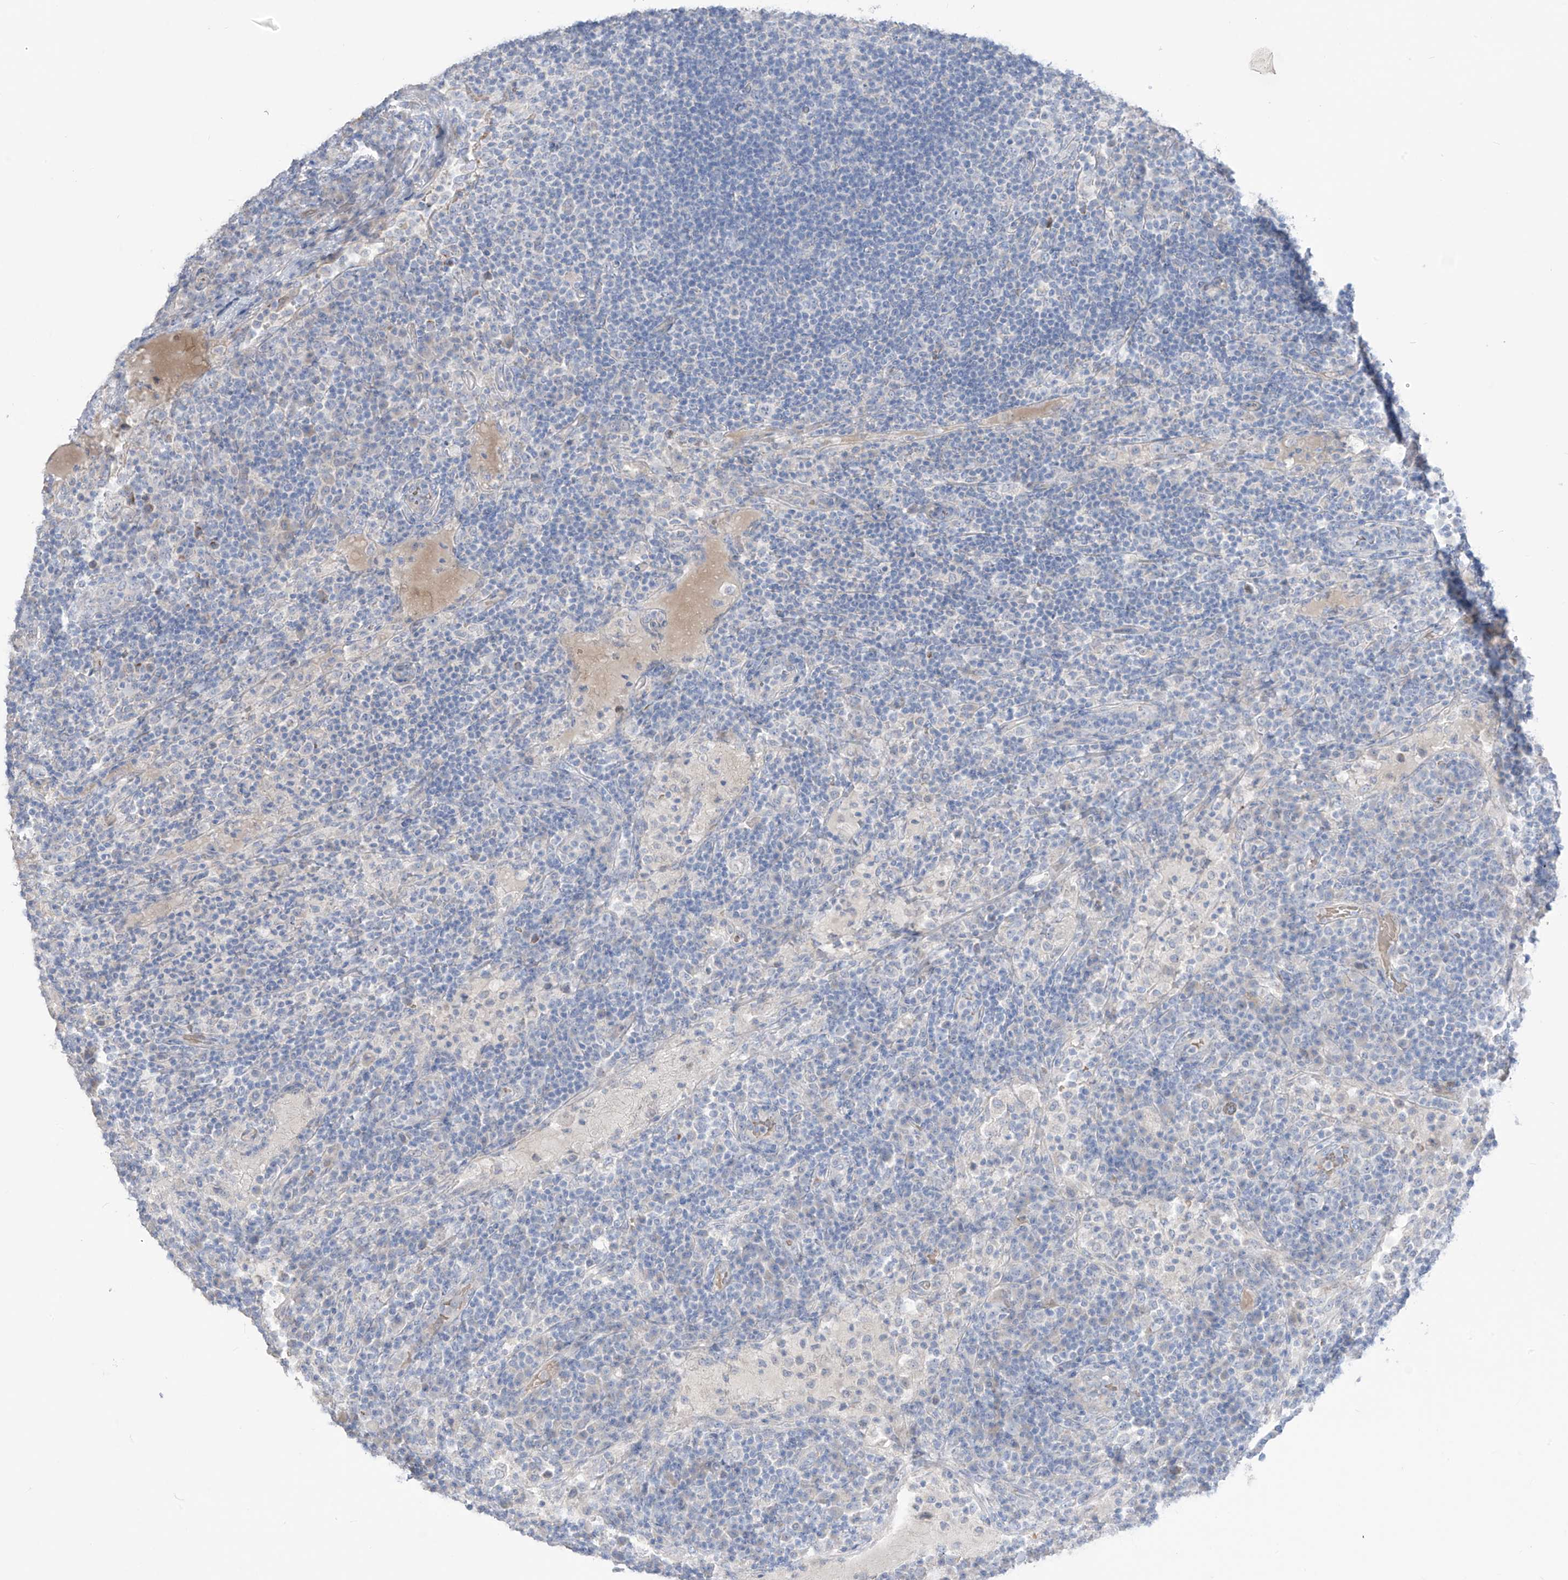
{"staining": {"intensity": "negative", "quantity": "none", "location": "none"}, "tissue": "lymph node", "cell_type": "Germinal center cells", "image_type": "normal", "snomed": [{"axis": "morphology", "description": "Normal tissue, NOS"}, {"axis": "topography", "description": "Lymph node"}], "caption": "Micrograph shows no significant protein staining in germinal center cells of normal lymph node. The staining was performed using DAB to visualize the protein expression in brown, while the nuclei were stained in blue with hematoxylin (Magnification: 20x).", "gene": "ASPRV1", "patient": {"sex": "female", "age": 53}}